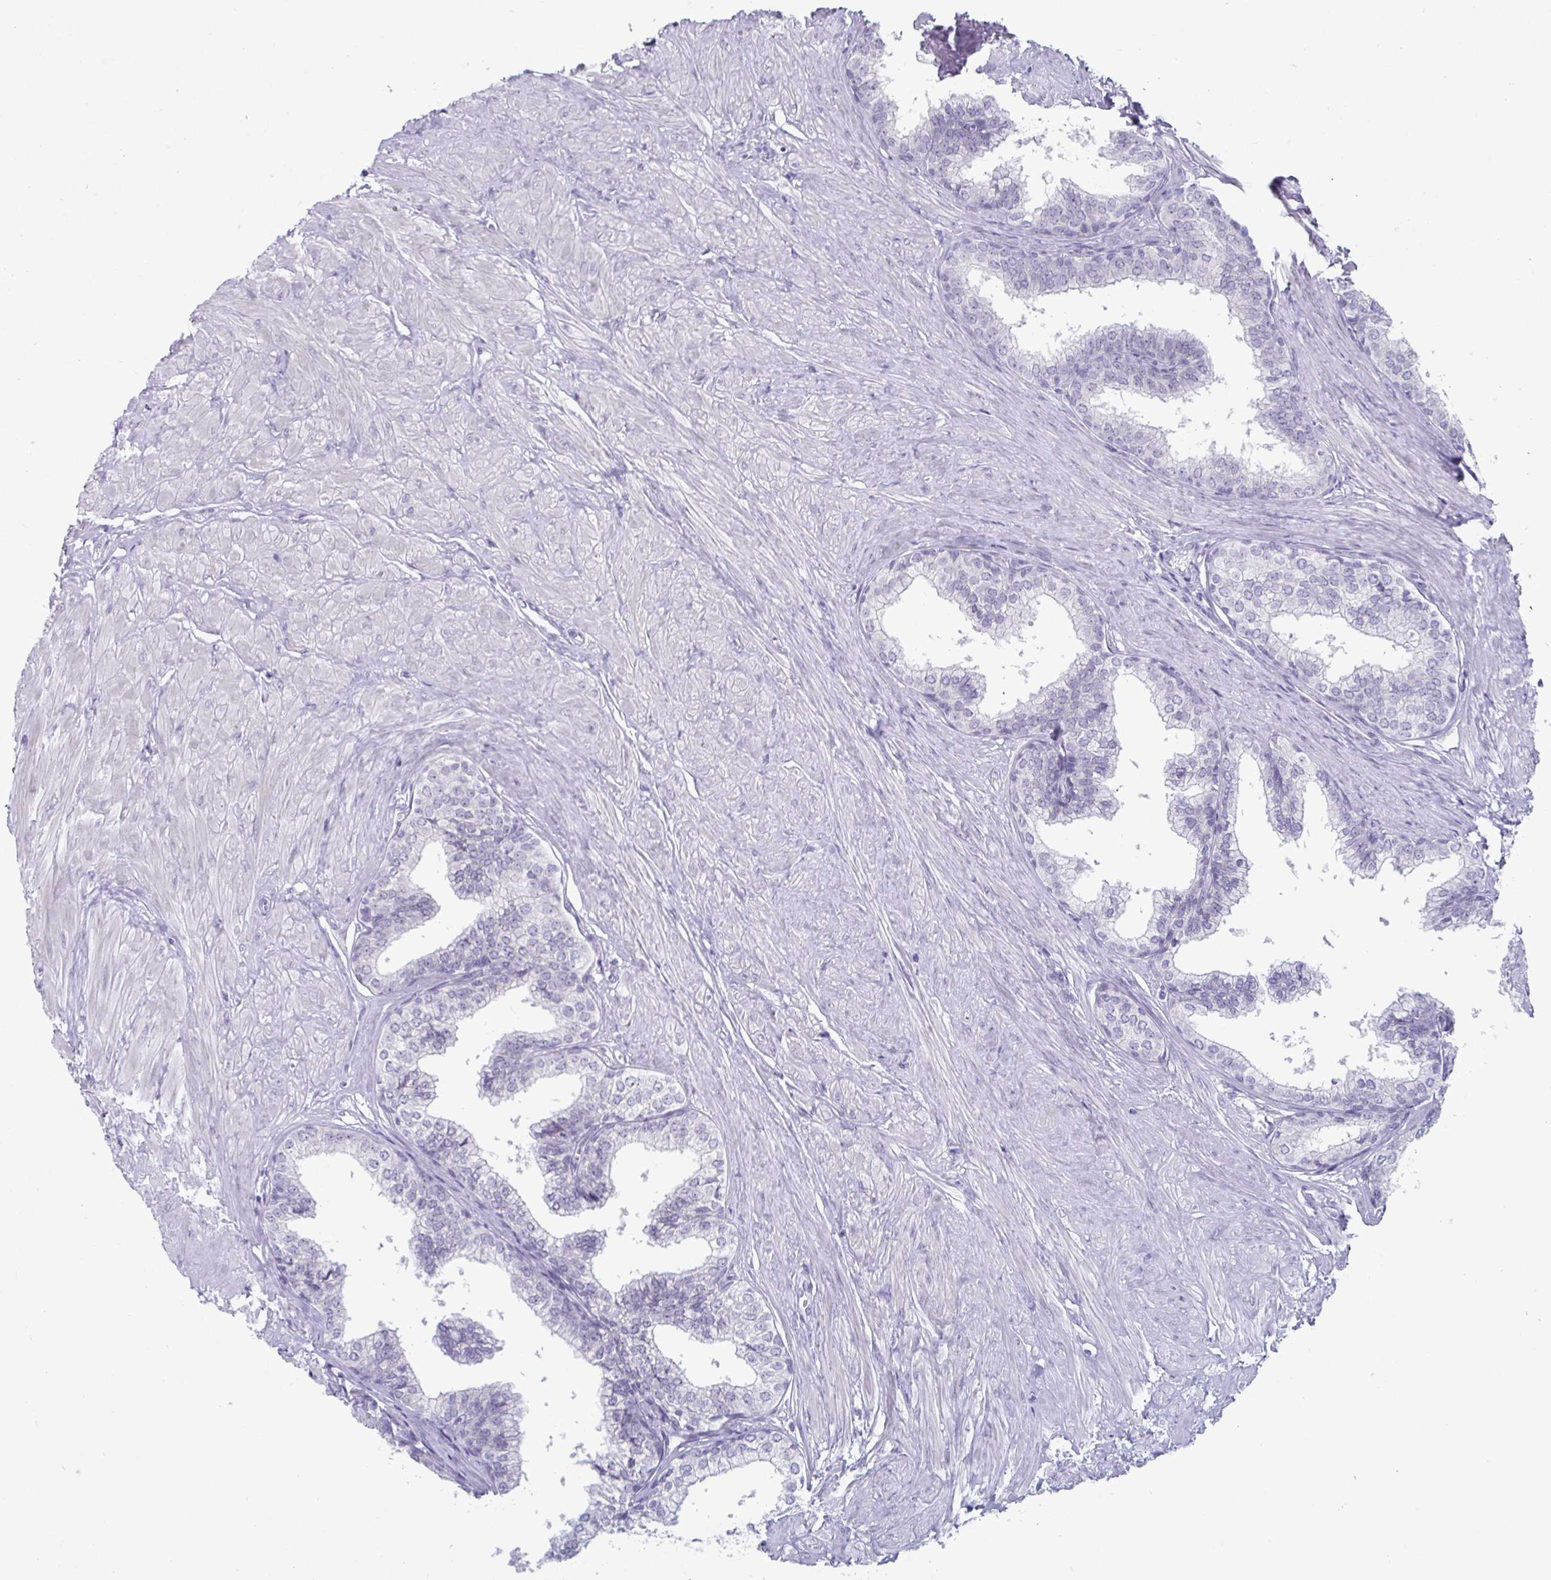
{"staining": {"intensity": "negative", "quantity": "none", "location": "none"}, "tissue": "prostate", "cell_type": "Glandular cells", "image_type": "normal", "snomed": [{"axis": "morphology", "description": "Normal tissue, NOS"}, {"axis": "topography", "description": "Prostate"}, {"axis": "topography", "description": "Peripheral nerve tissue"}], "caption": "Glandular cells show no significant staining in normal prostate.", "gene": "VSIG10L", "patient": {"sex": "male", "age": 55}}